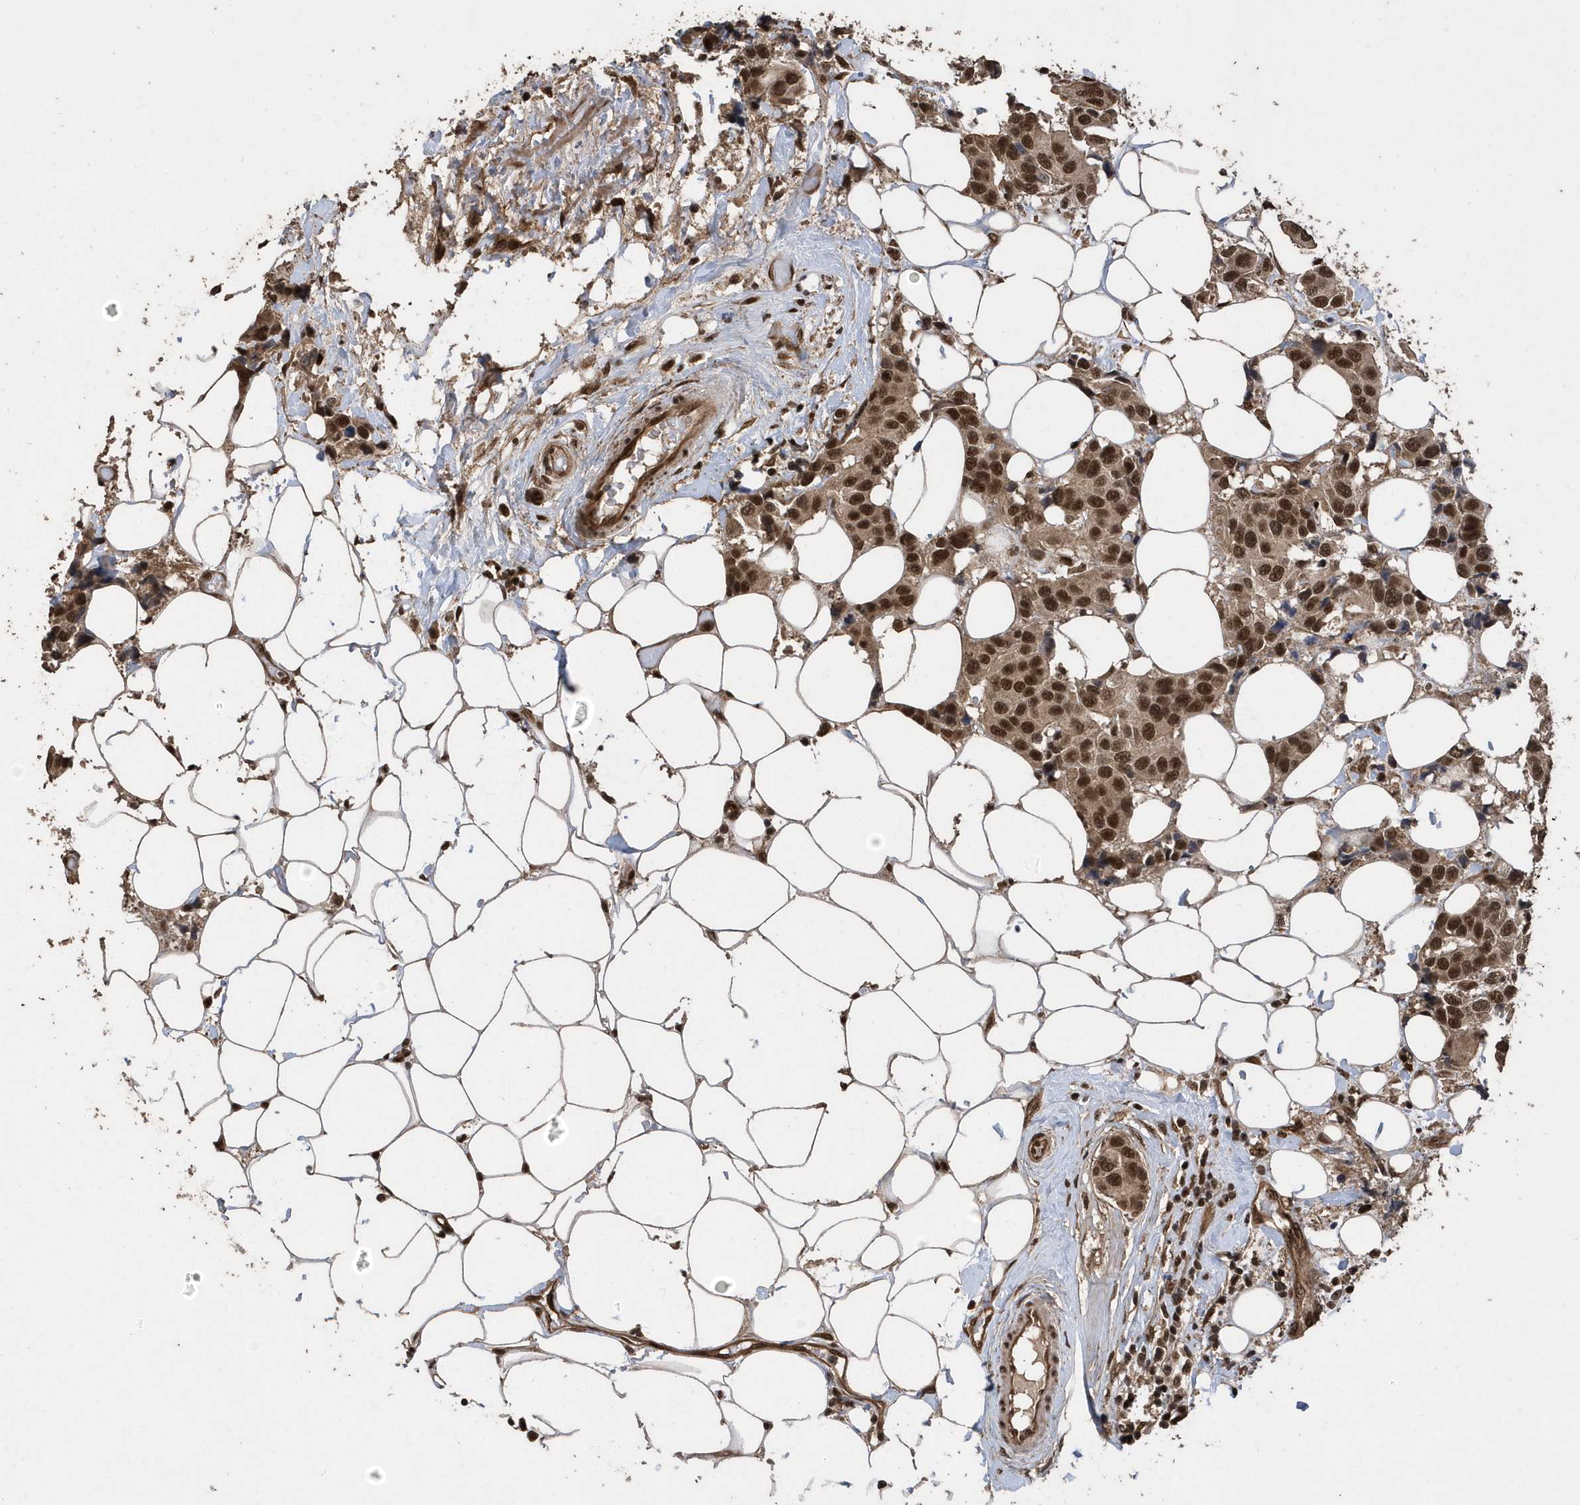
{"staining": {"intensity": "strong", "quantity": ">75%", "location": "nuclear"}, "tissue": "breast cancer", "cell_type": "Tumor cells", "image_type": "cancer", "snomed": [{"axis": "morphology", "description": "Normal tissue, NOS"}, {"axis": "morphology", "description": "Duct carcinoma"}, {"axis": "topography", "description": "Breast"}], "caption": "Strong nuclear positivity is present in approximately >75% of tumor cells in breast infiltrating ductal carcinoma.", "gene": "INTS12", "patient": {"sex": "female", "age": 39}}